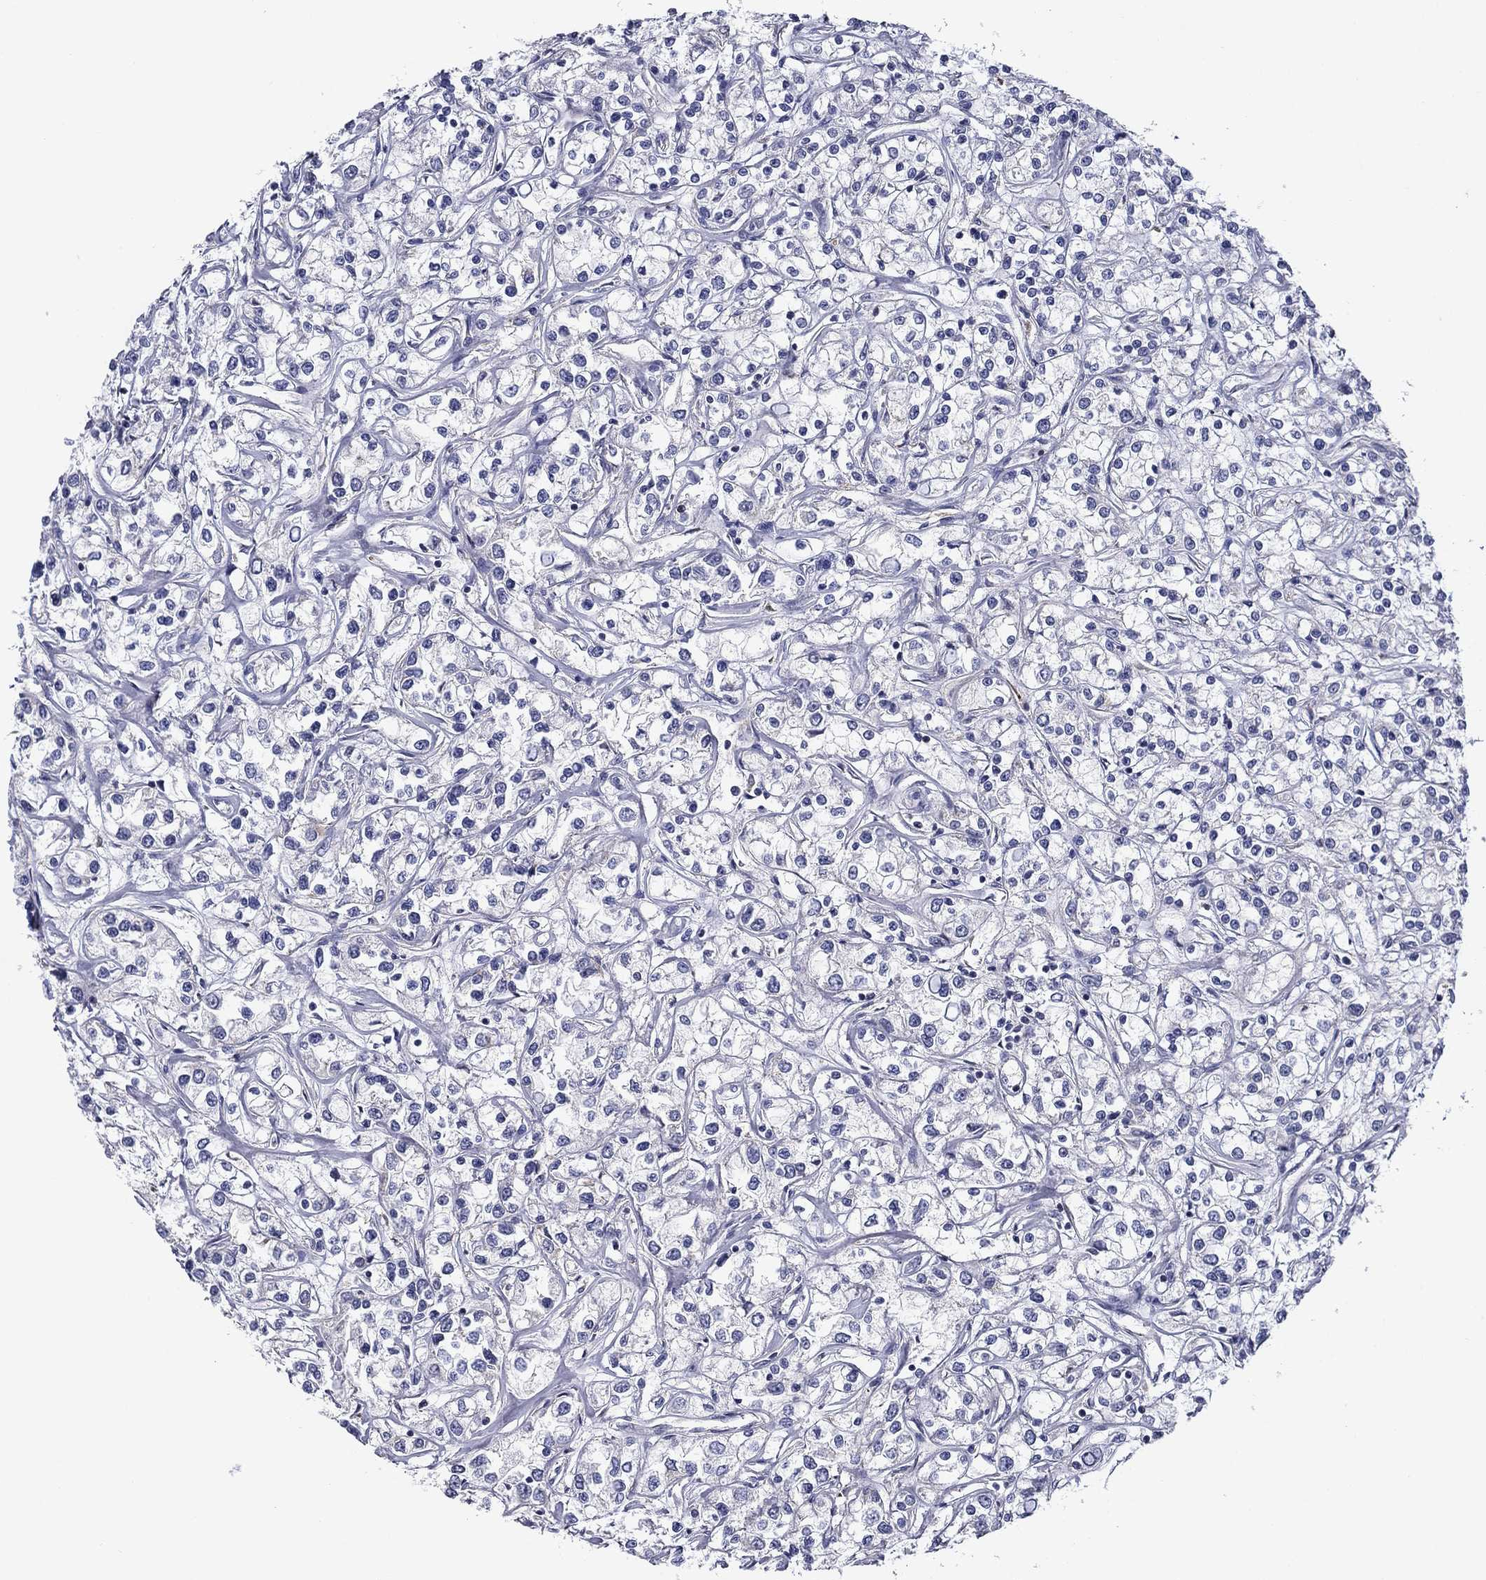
{"staining": {"intensity": "negative", "quantity": "none", "location": "none"}, "tissue": "renal cancer", "cell_type": "Tumor cells", "image_type": "cancer", "snomed": [{"axis": "morphology", "description": "Adenocarcinoma, NOS"}, {"axis": "topography", "description": "Kidney"}], "caption": "This is a micrograph of IHC staining of renal cancer (adenocarcinoma), which shows no staining in tumor cells.", "gene": "SPATA7", "patient": {"sex": "female", "age": 59}}